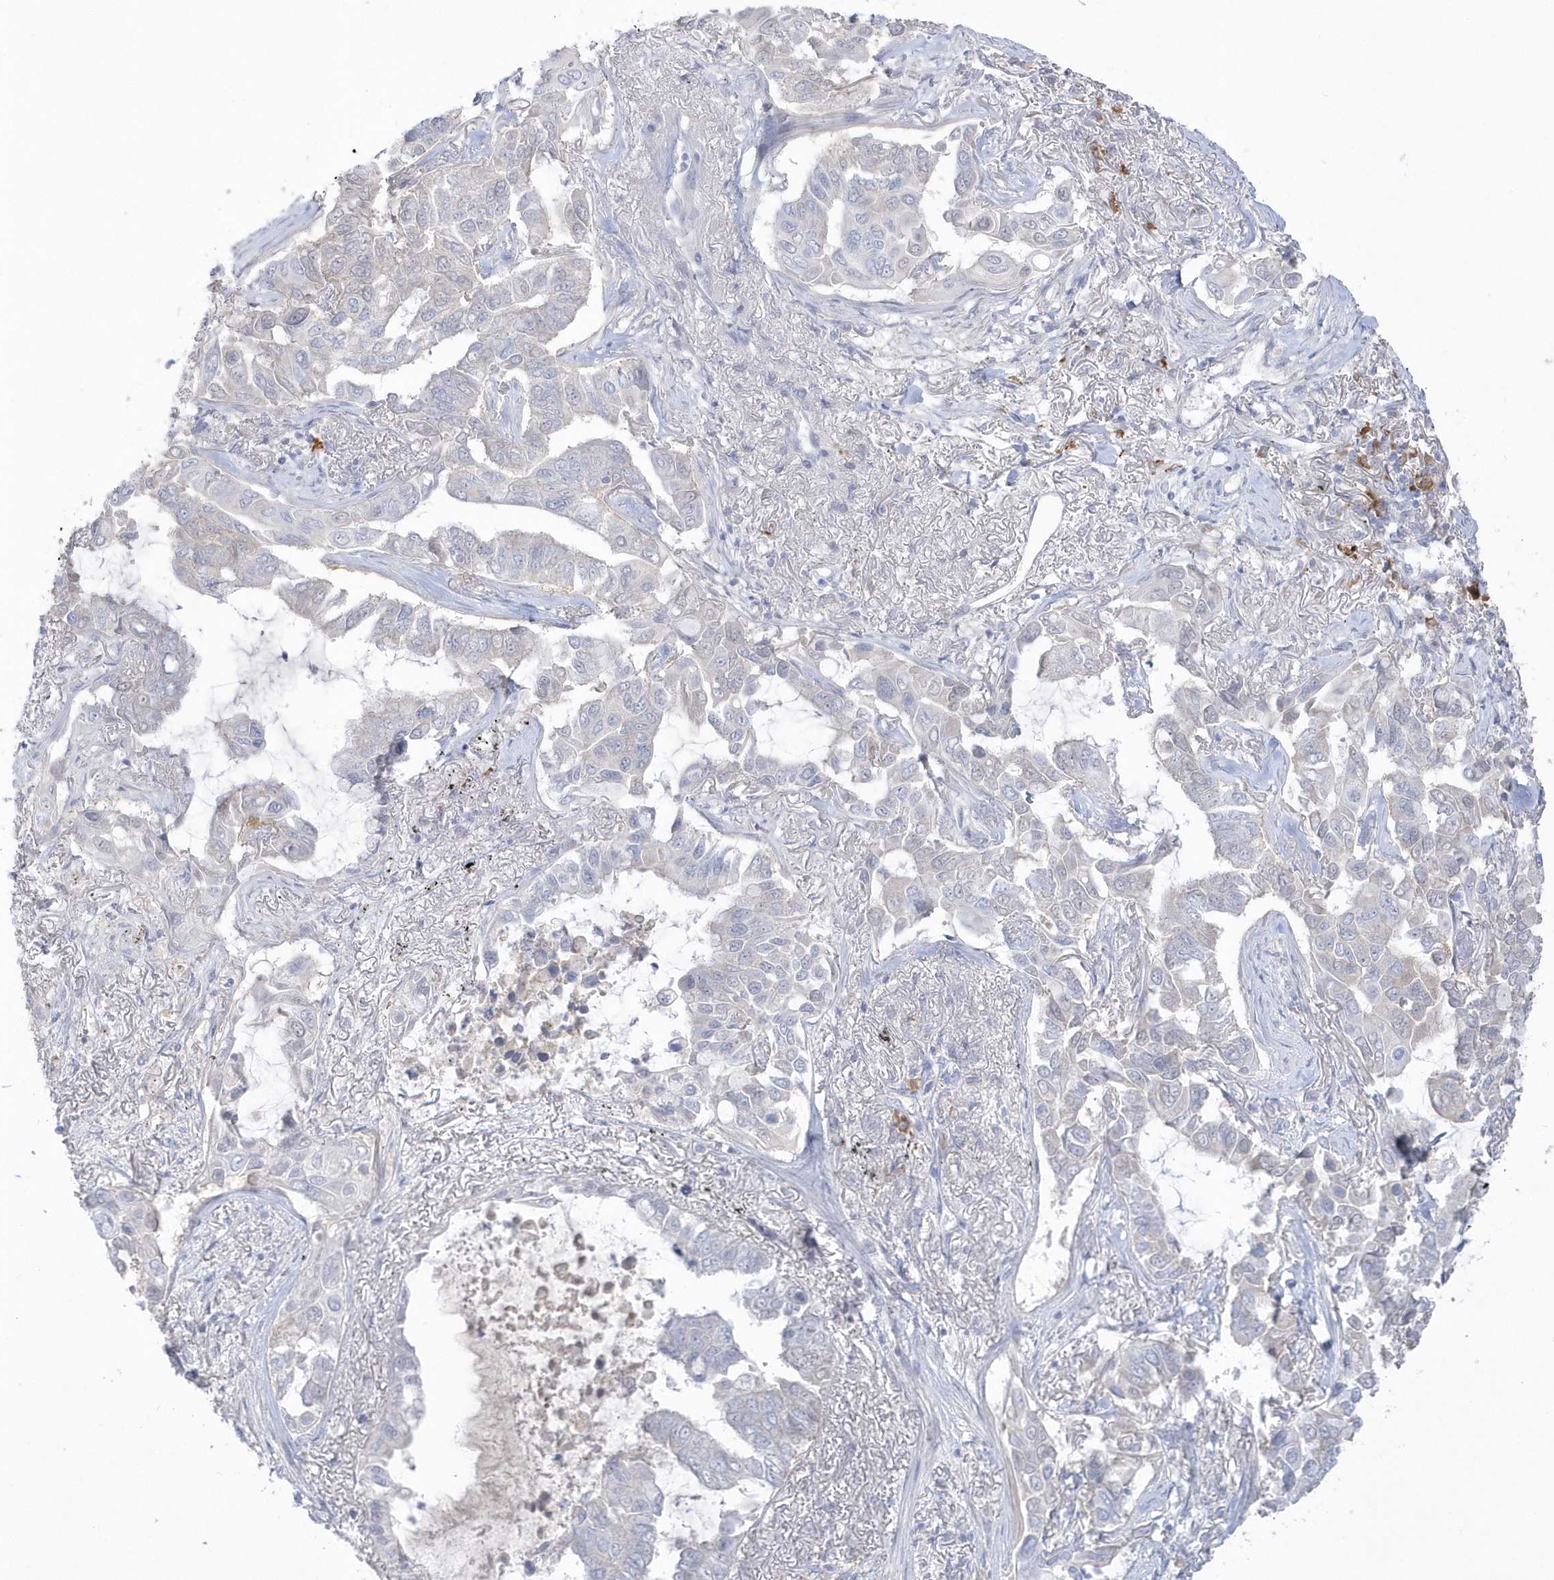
{"staining": {"intensity": "negative", "quantity": "none", "location": "none"}, "tissue": "lung cancer", "cell_type": "Tumor cells", "image_type": "cancer", "snomed": [{"axis": "morphology", "description": "Adenocarcinoma, NOS"}, {"axis": "topography", "description": "Lung"}], "caption": "Image shows no significant protein staining in tumor cells of lung cancer.", "gene": "SEMA3D", "patient": {"sex": "male", "age": 64}}